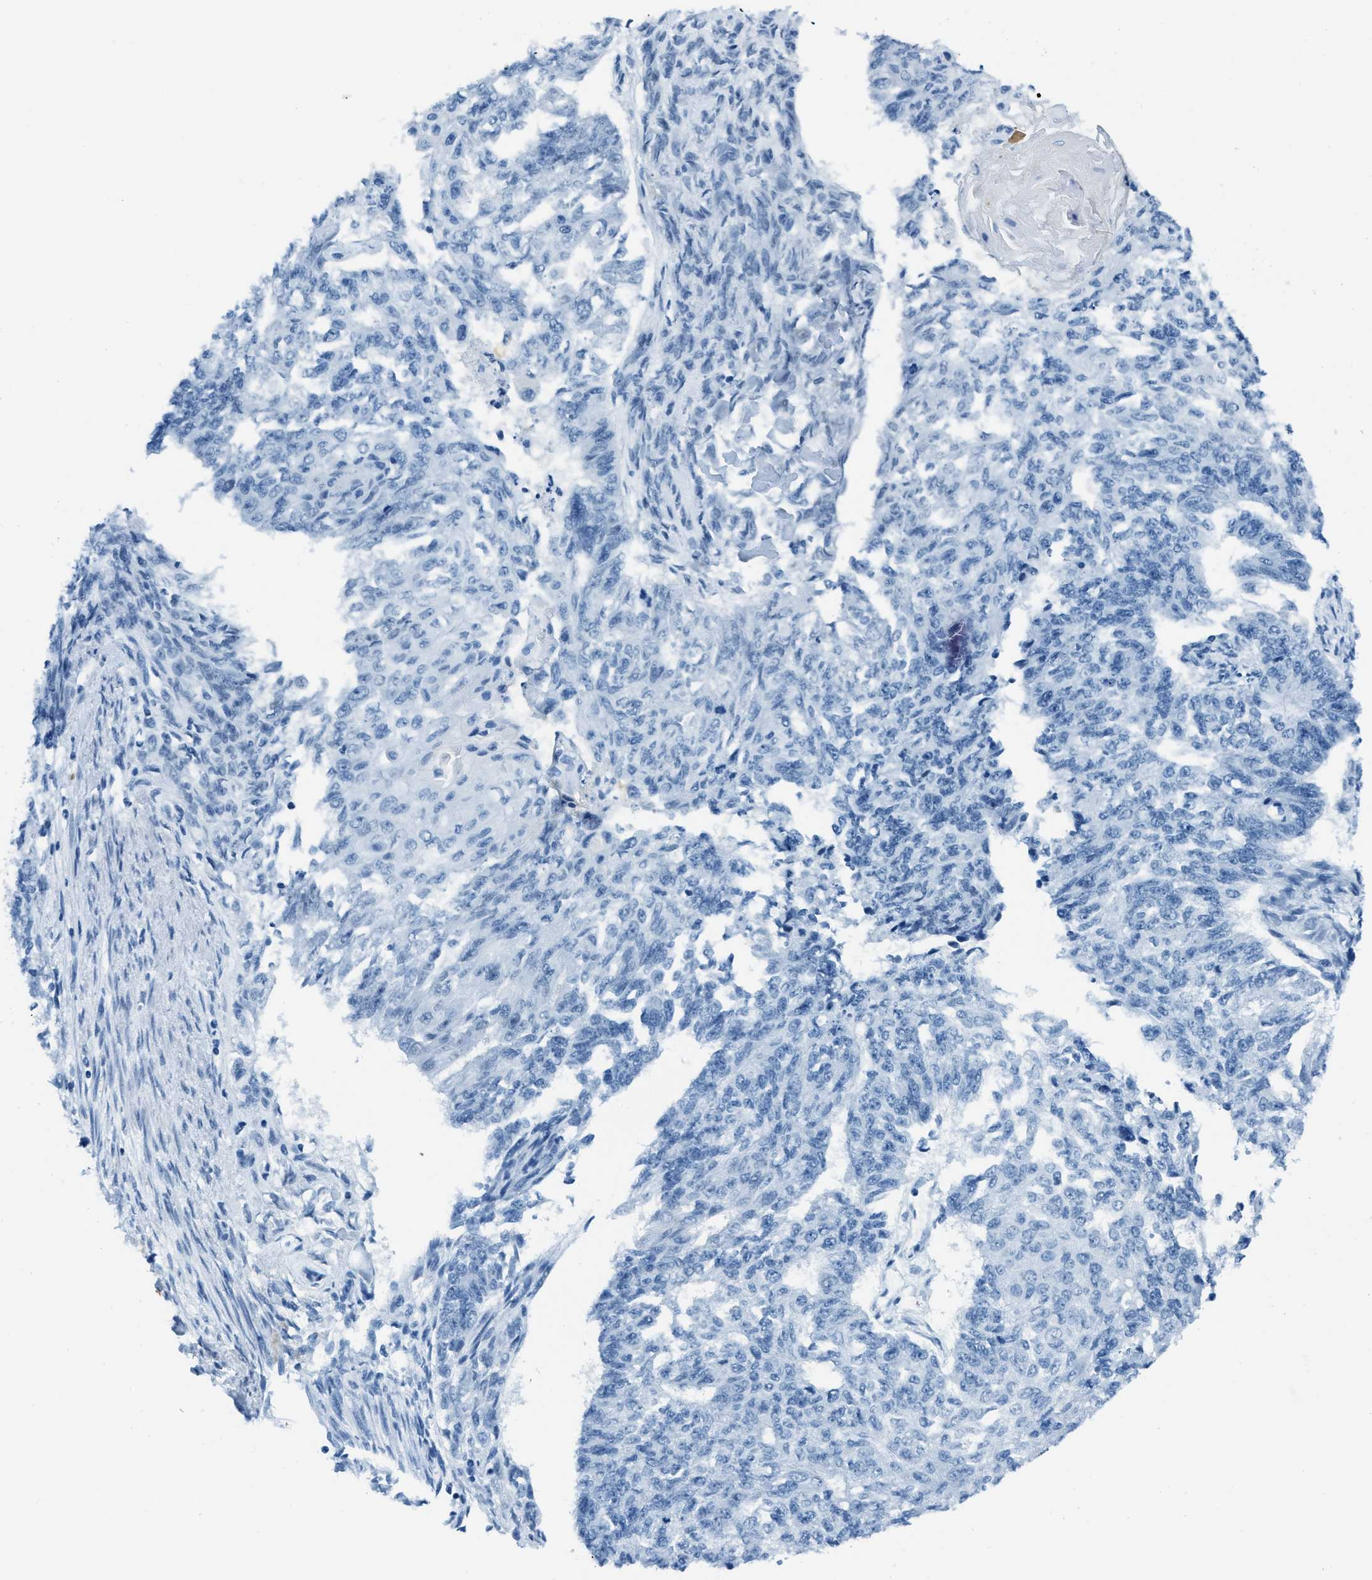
{"staining": {"intensity": "negative", "quantity": "none", "location": "none"}, "tissue": "endometrial cancer", "cell_type": "Tumor cells", "image_type": "cancer", "snomed": [{"axis": "morphology", "description": "Adenocarcinoma, NOS"}, {"axis": "topography", "description": "Endometrium"}], "caption": "IHC of human adenocarcinoma (endometrial) demonstrates no staining in tumor cells.", "gene": "PLA2G2A", "patient": {"sex": "female", "age": 32}}